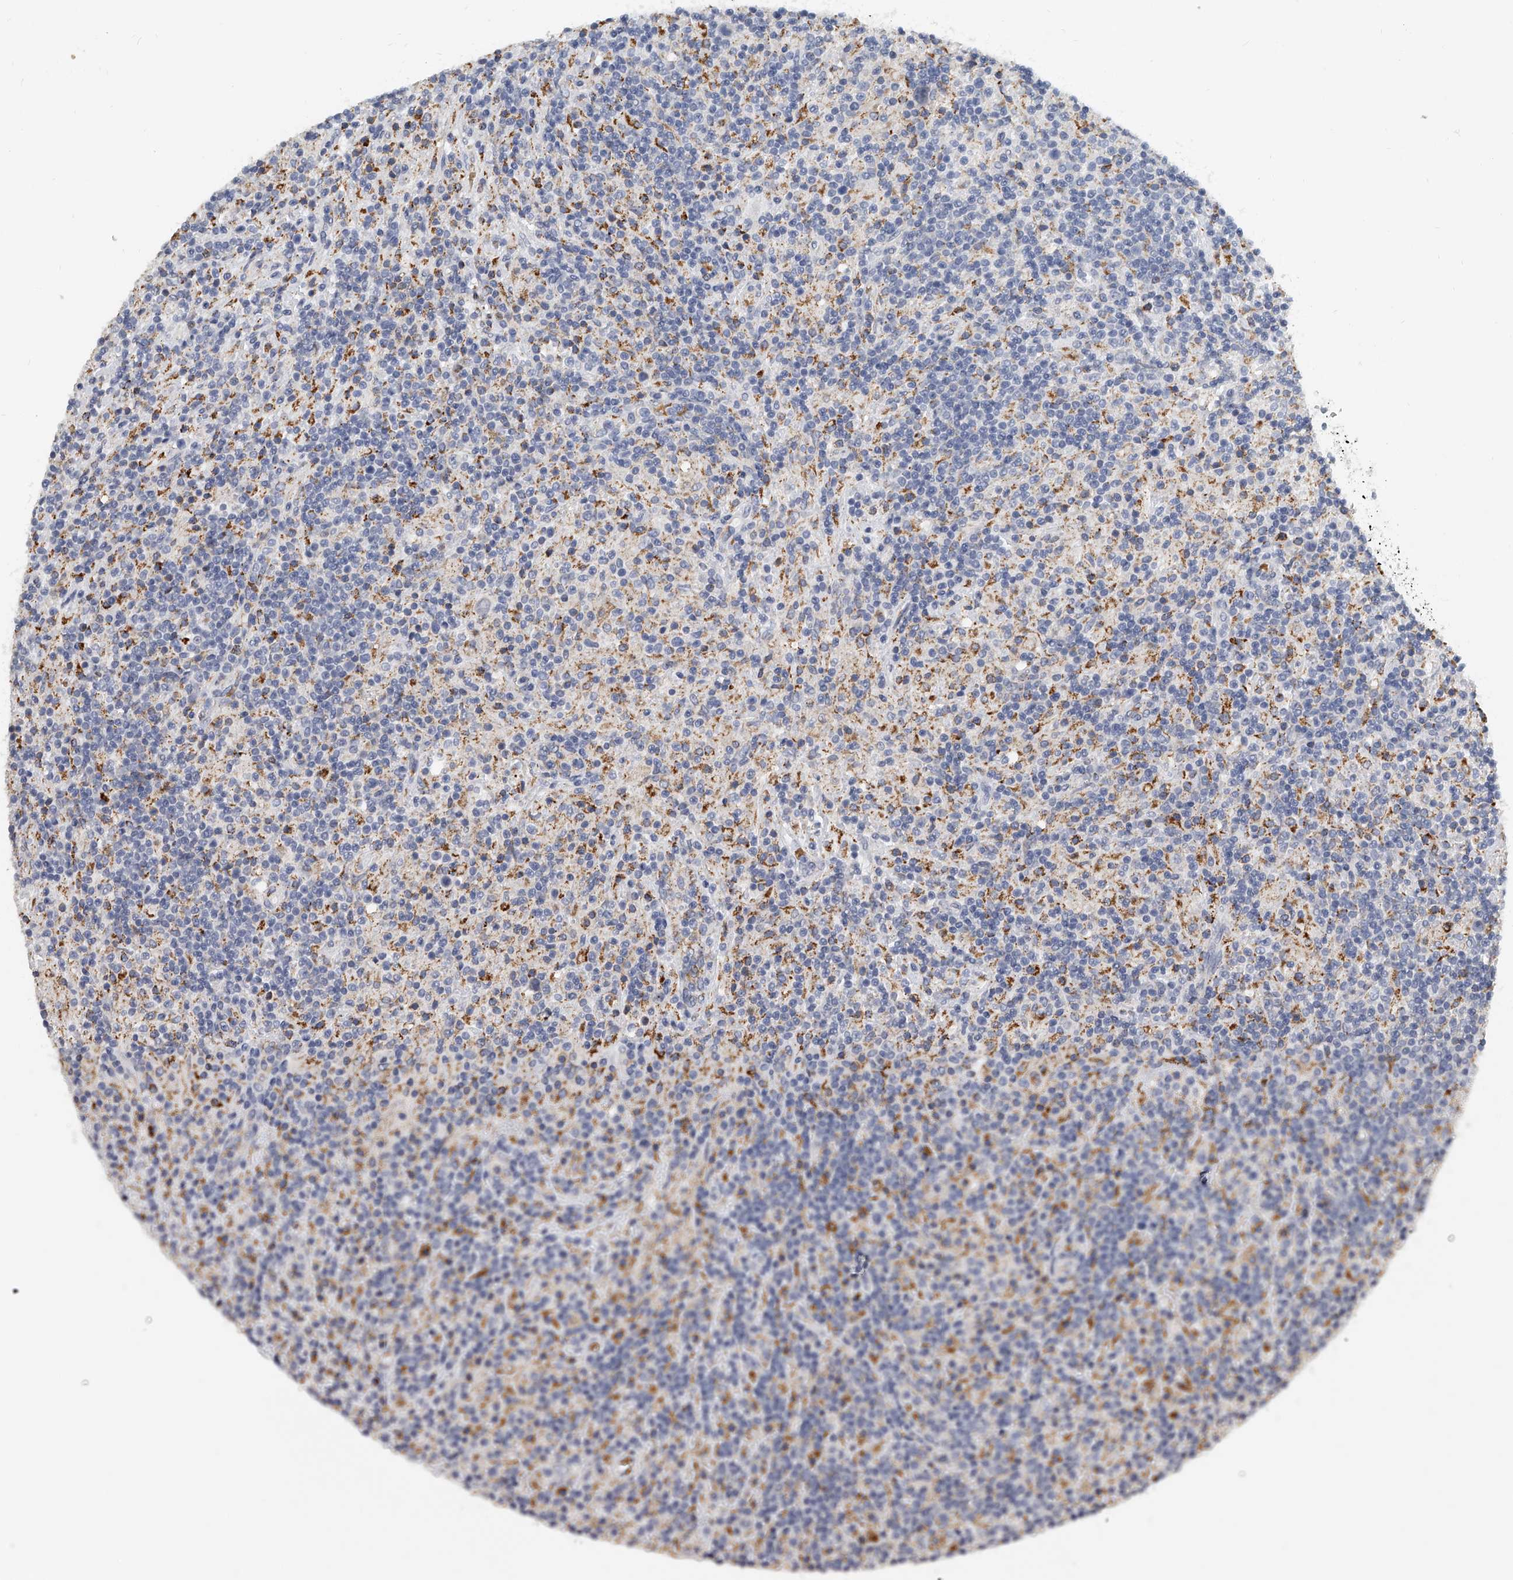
{"staining": {"intensity": "negative", "quantity": "none", "location": "none"}, "tissue": "lymphoma", "cell_type": "Tumor cells", "image_type": "cancer", "snomed": [{"axis": "morphology", "description": "Hodgkin's disease, NOS"}, {"axis": "topography", "description": "Lymph node"}], "caption": "A photomicrograph of human lymphoma is negative for staining in tumor cells. Nuclei are stained in blue.", "gene": "KLHL7", "patient": {"sex": "male", "age": 70}}